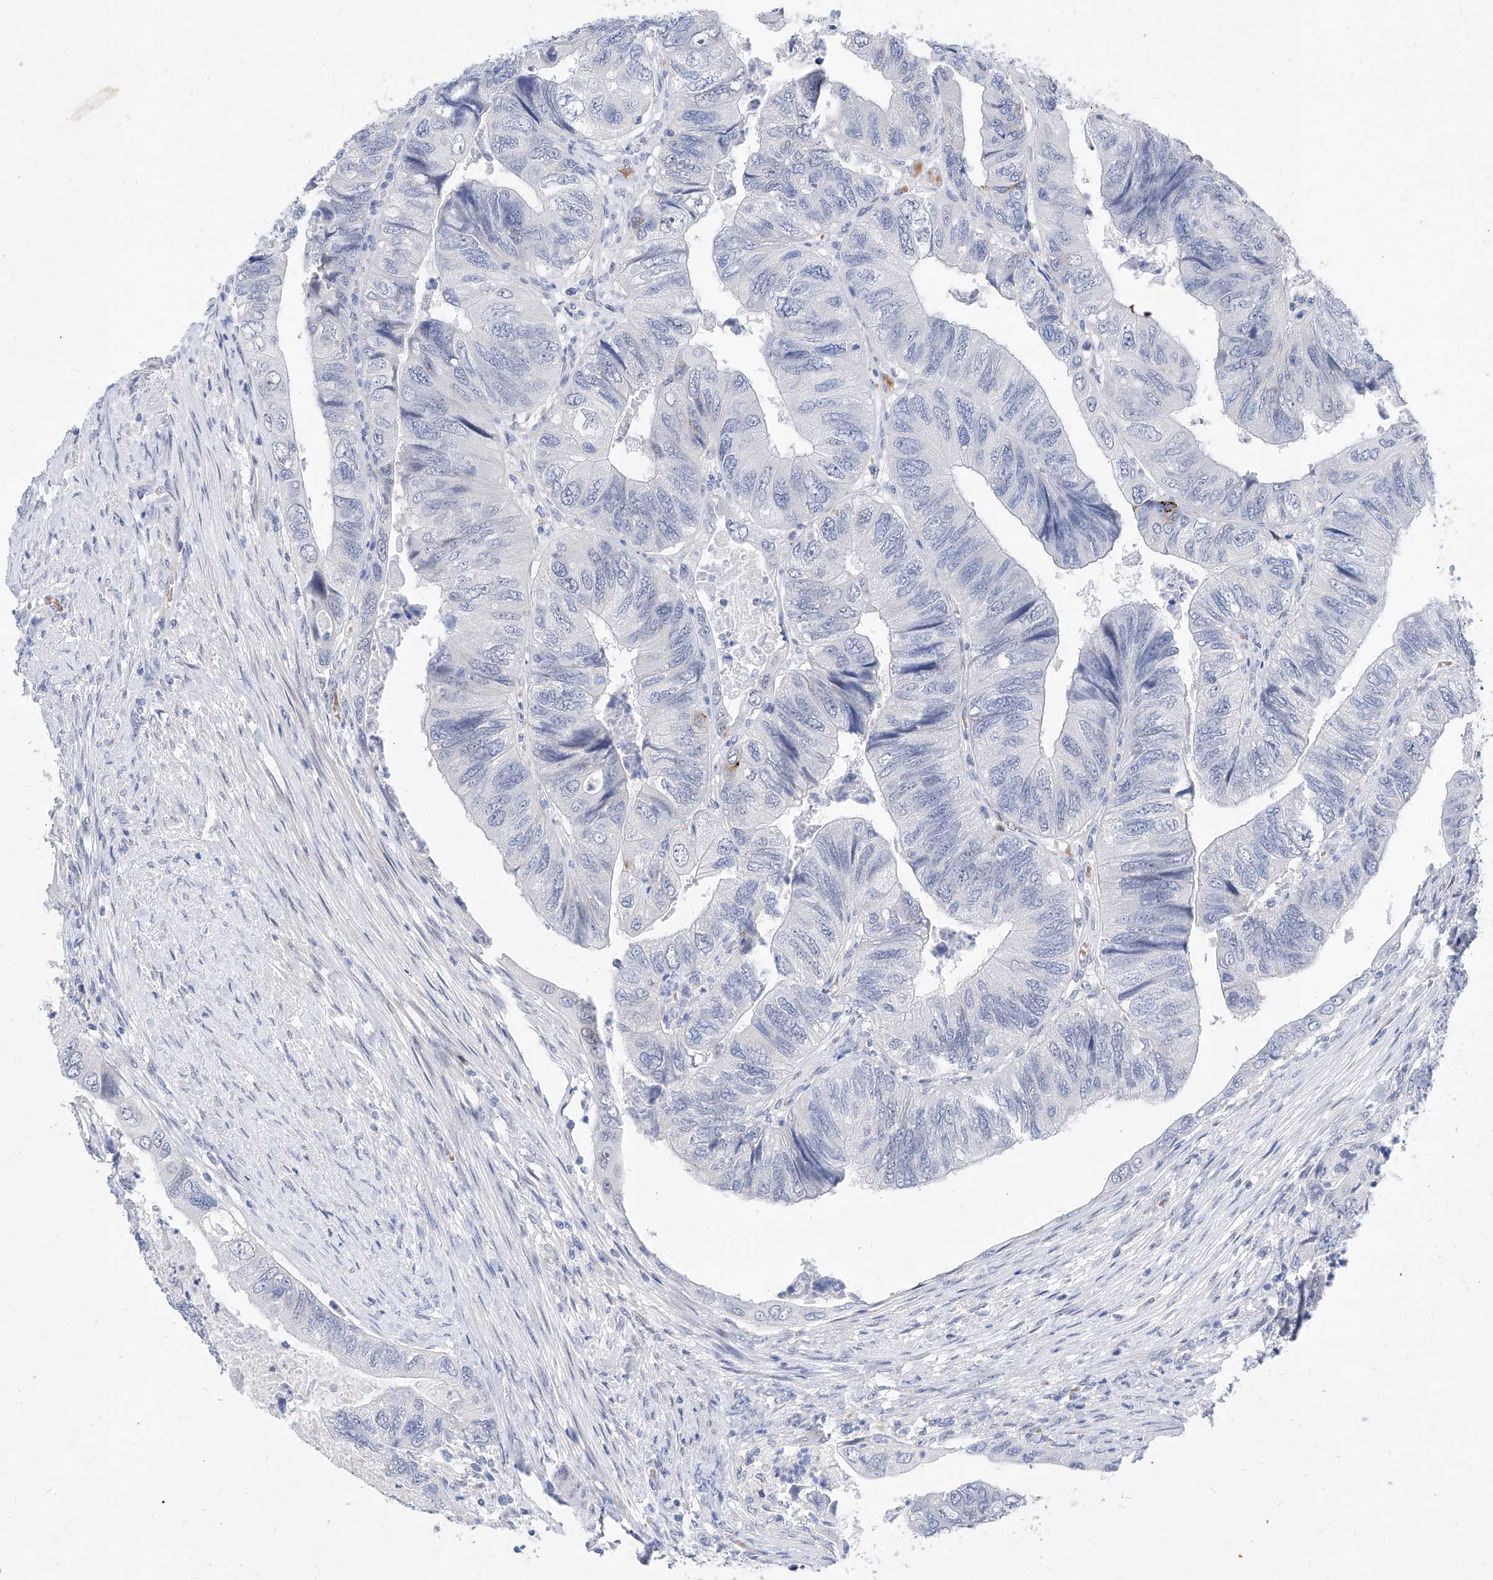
{"staining": {"intensity": "negative", "quantity": "none", "location": "none"}, "tissue": "colorectal cancer", "cell_type": "Tumor cells", "image_type": "cancer", "snomed": [{"axis": "morphology", "description": "Adenocarcinoma, NOS"}, {"axis": "topography", "description": "Rectum"}], "caption": "Tumor cells show no significant protein staining in adenocarcinoma (colorectal).", "gene": "BPTF", "patient": {"sex": "male", "age": 63}}